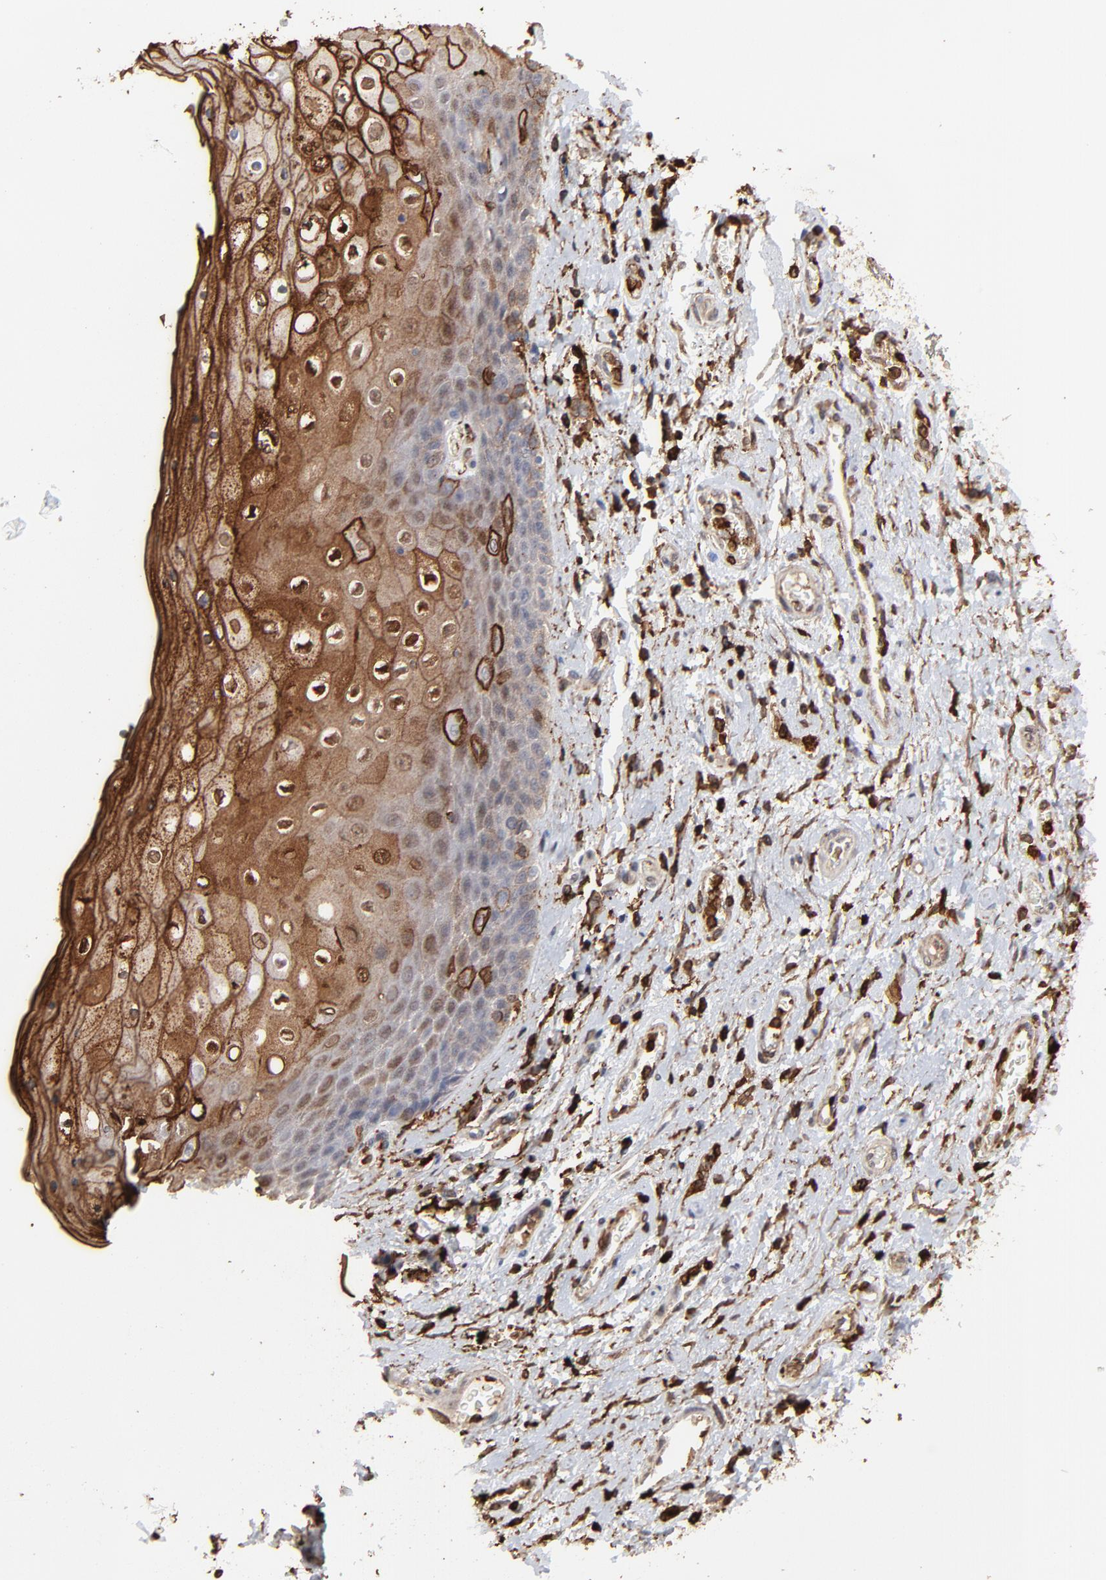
{"staining": {"intensity": "strong", "quantity": ">75%", "location": "cytoplasmic/membranous,nuclear"}, "tissue": "skin", "cell_type": "Epidermal cells", "image_type": "normal", "snomed": [{"axis": "morphology", "description": "Normal tissue, NOS"}, {"axis": "topography", "description": "Anal"}], "caption": "Normal skin was stained to show a protein in brown. There is high levels of strong cytoplasmic/membranous,nuclear staining in approximately >75% of epidermal cells. The staining was performed using DAB (3,3'-diaminobenzidine), with brown indicating positive protein expression. Nuclei are stained blue with hematoxylin.", "gene": "SLC6A14", "patient": {"sex": "female", "age": 46}}